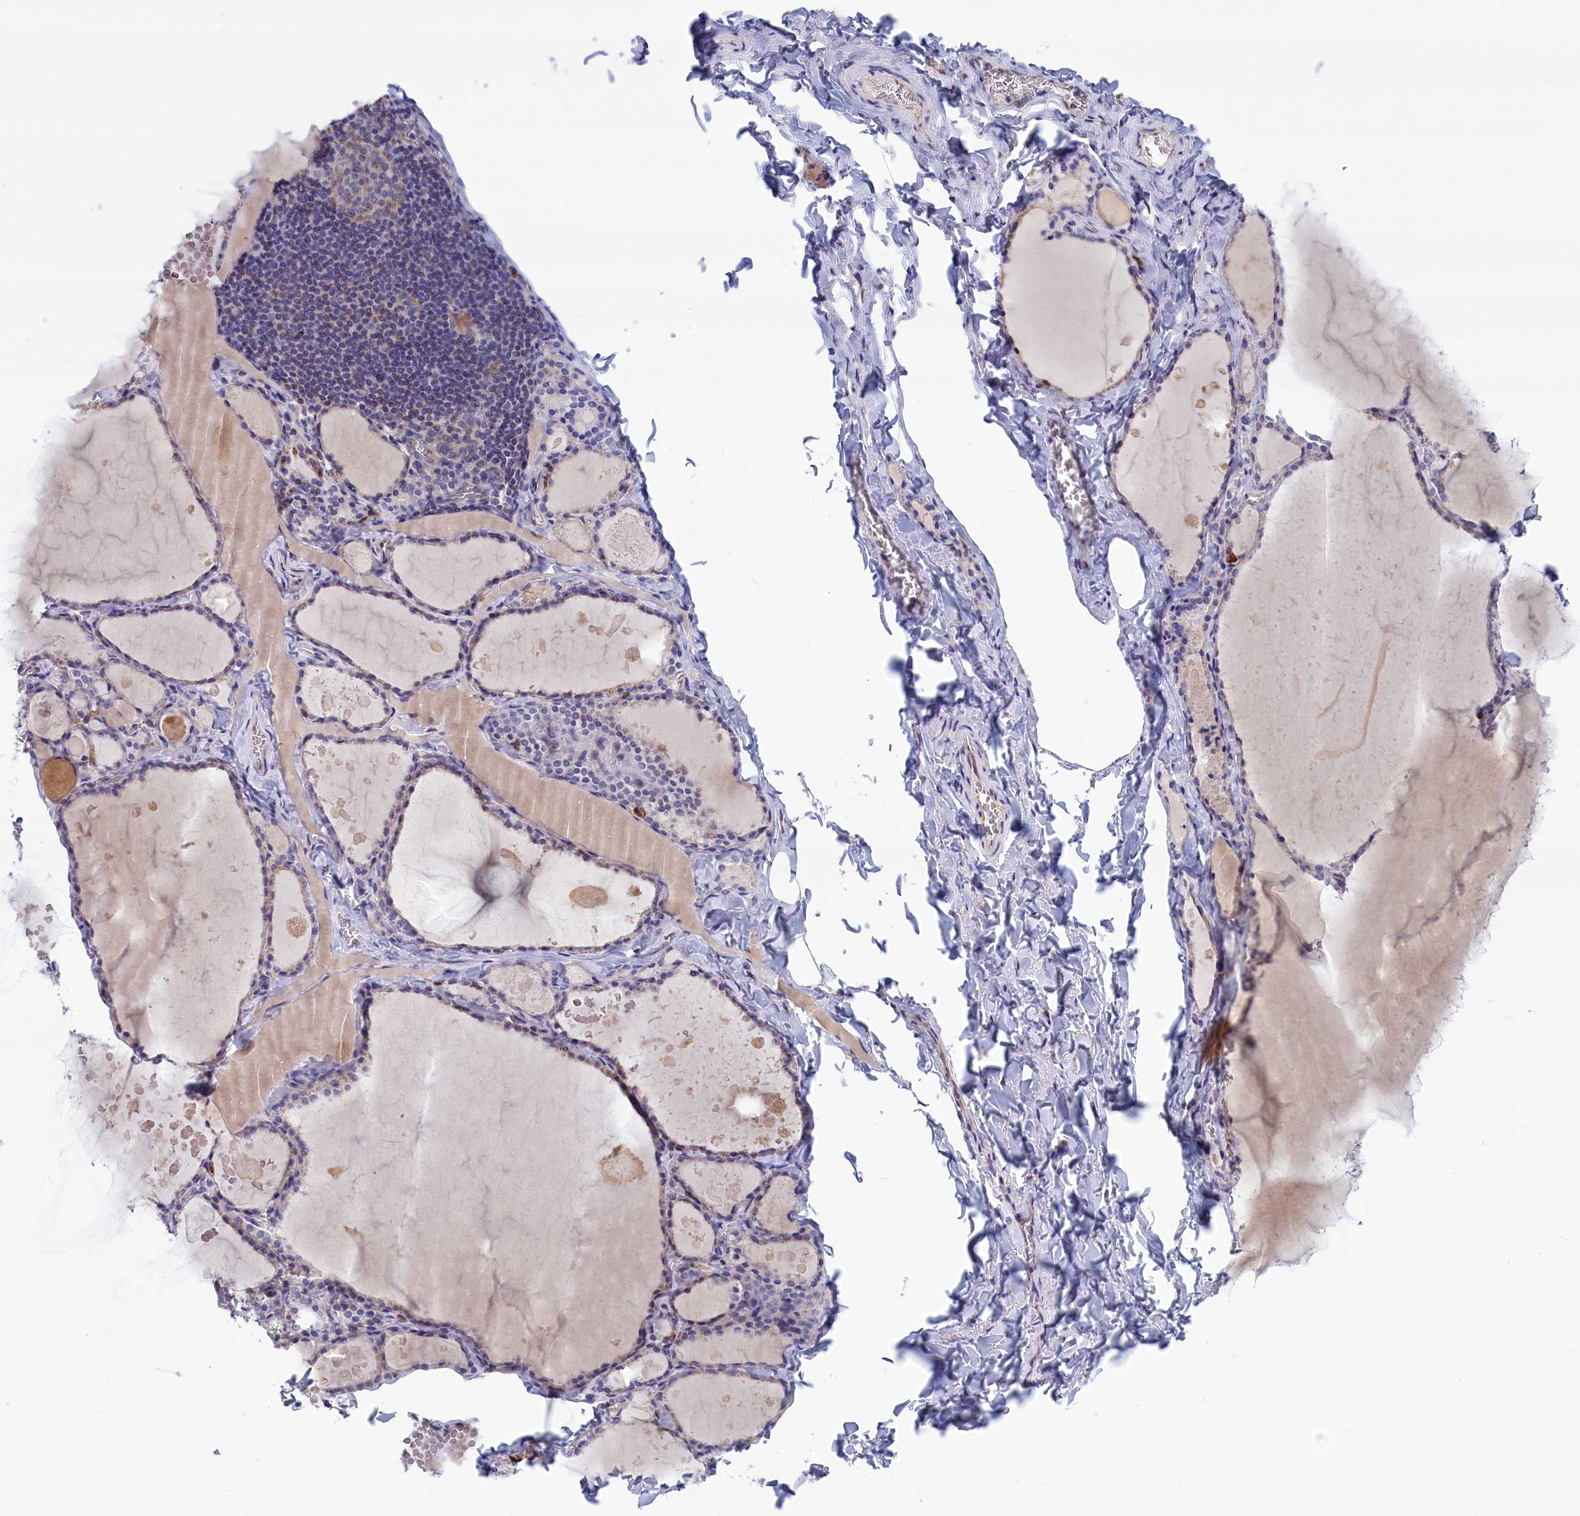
{"staining": {"intensity": "negative", "quantity": "none", "location": "none"}, "tissue": "thyroid gland", "cell_type": "Glandular cells", "image_type": "normal", "snomed": [{"axis": "morphology", "description": "Normal tissue, NOS"}, {"axis": "topography", "description": "Thyroid gland"}], "caption": "Micrograph shows no protein positivity in glandular cells of normal thyroid gland.", "gene": "ABCC12", "patient": {"sex": "male", "age": 56}}